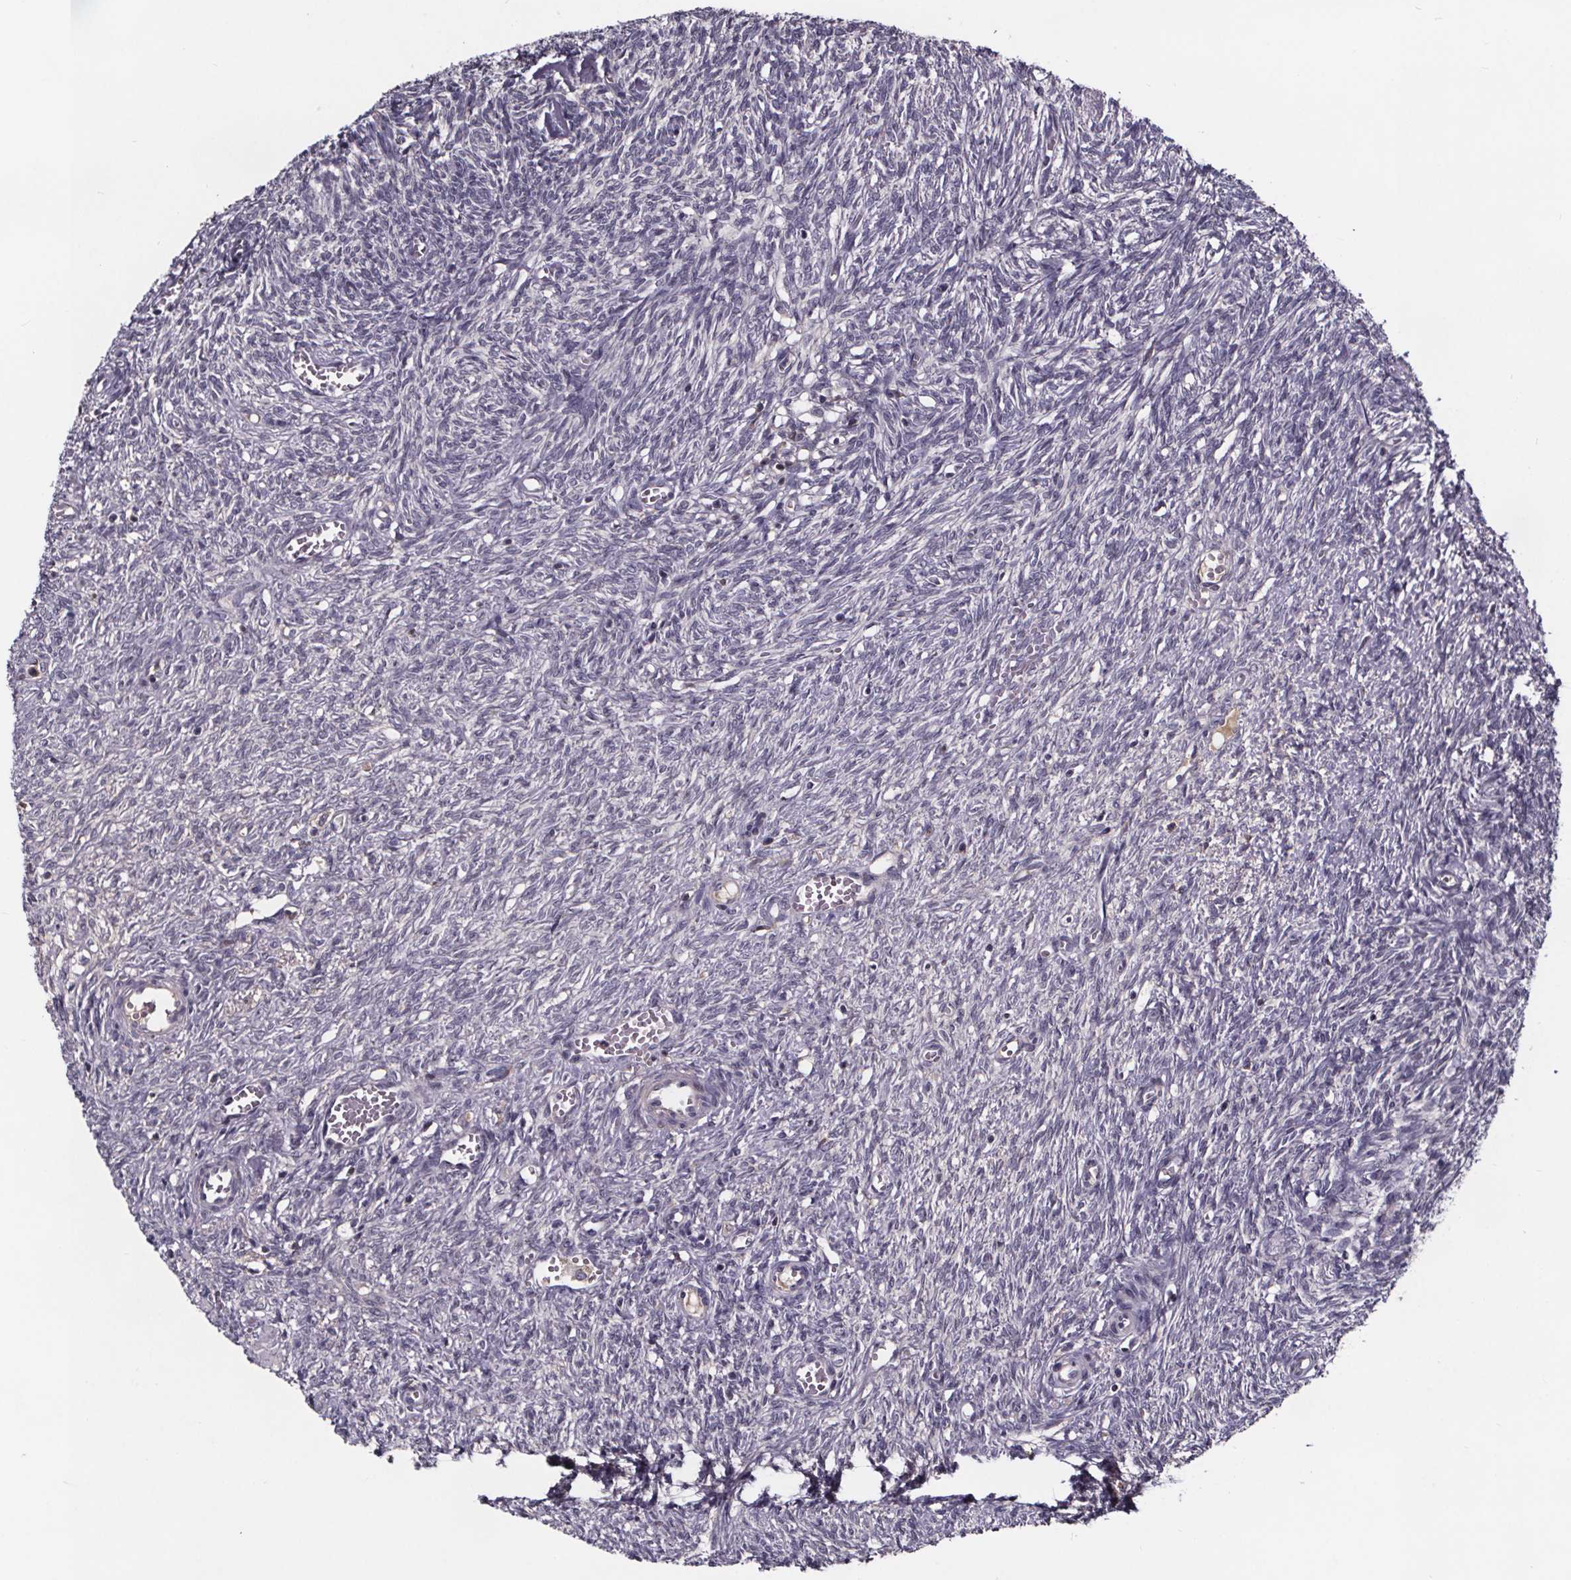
{"staining": {"intensity": "negative", "quantity": "none", "location": "none"}, "tissue": "ovary", "cell_type": "Follicle cells", "image_type": "normal", "snomed": [{"axis": "morphology", "description": "Normal tissue, NOS"}, {"axis": "topography", "description": "Ovary"}], "caption": "Micrograph shows no protein positivity in follicle cells of unremarkable ovary.", "gene": "NPHP4", "patient": {"sex": "female", "age": 46}}